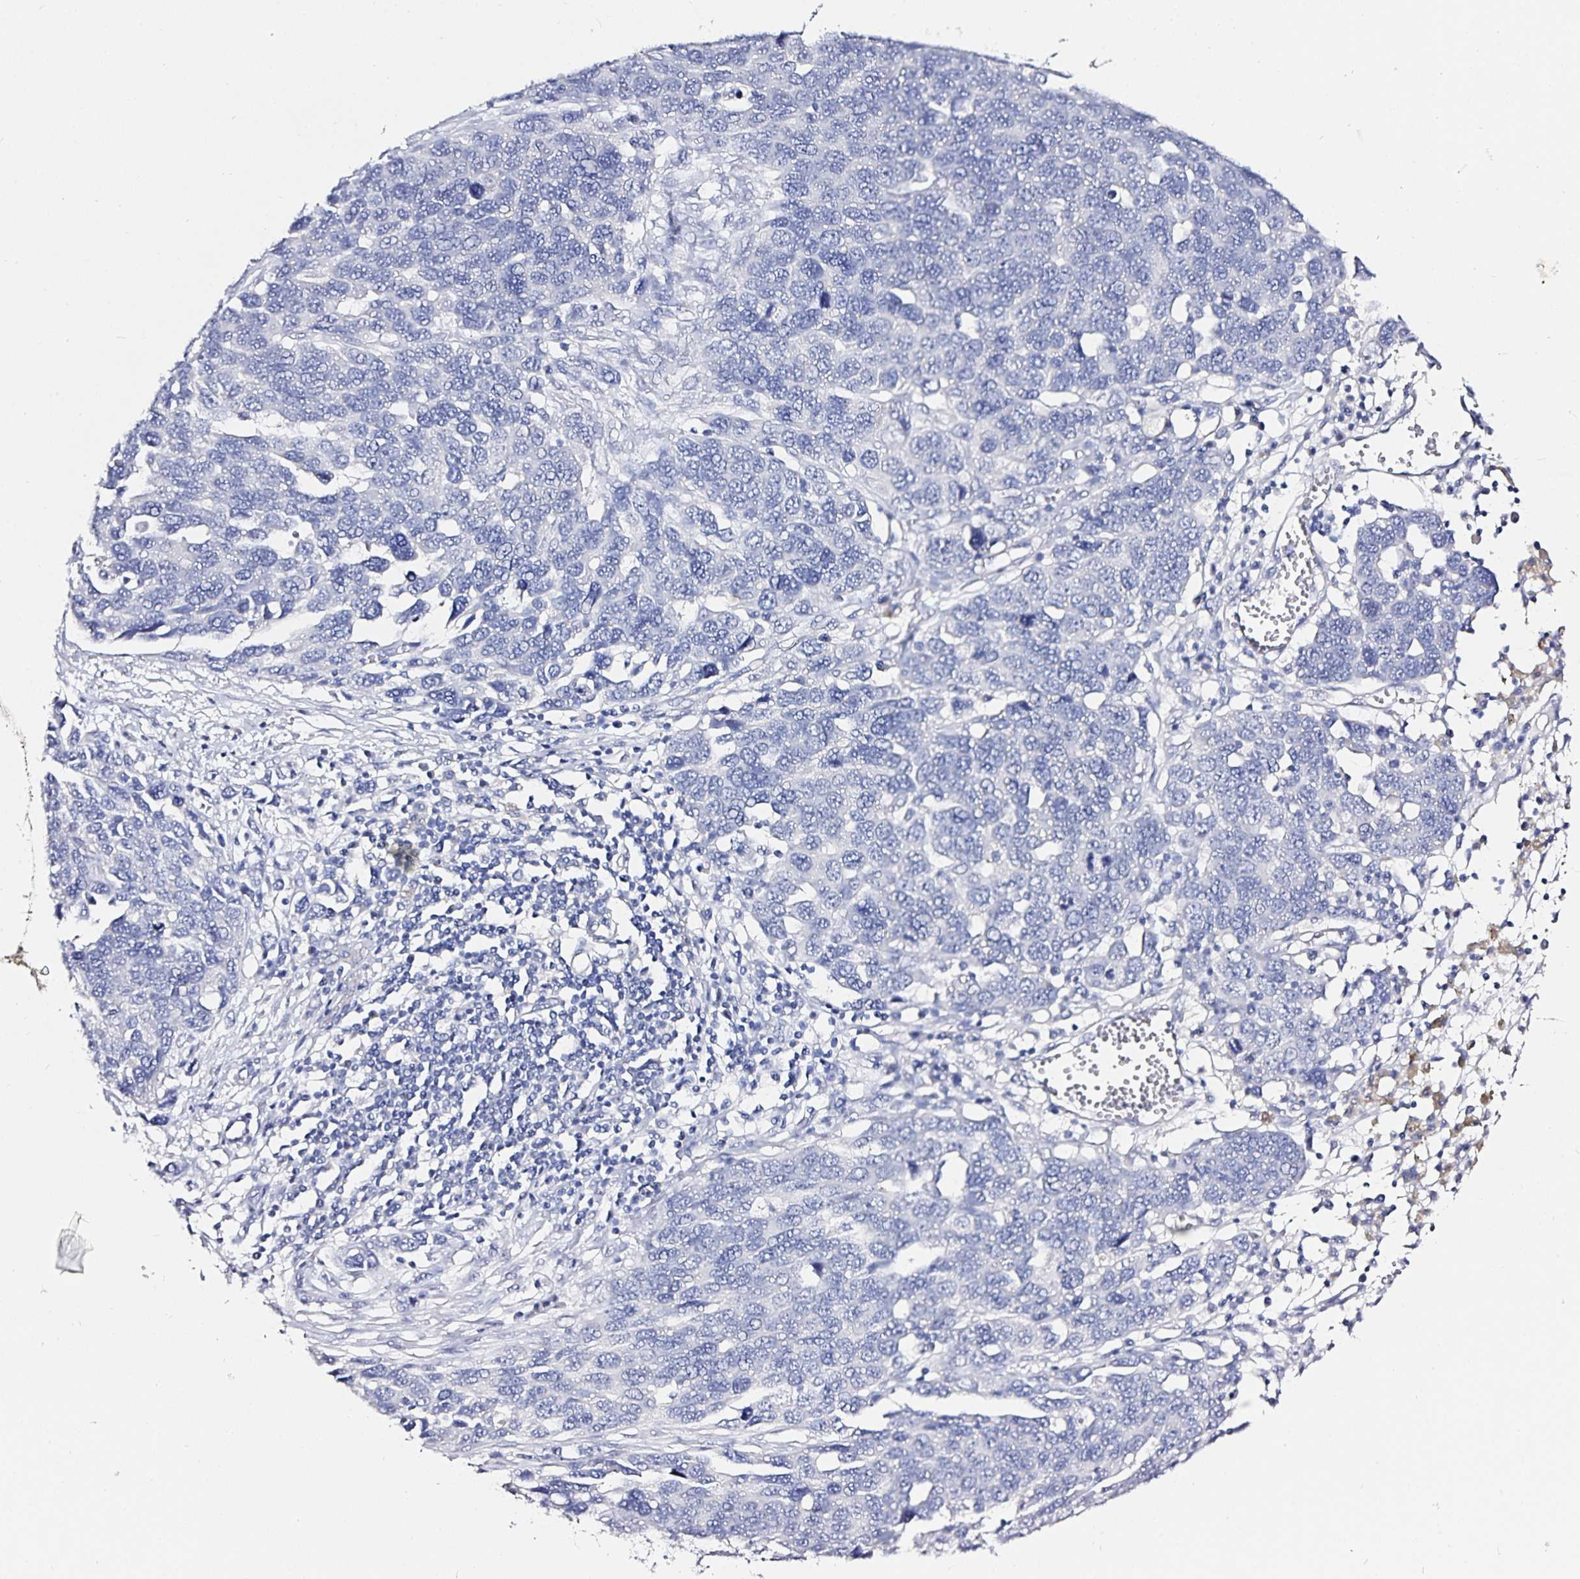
{"staining": {"intensity": "negative", "quantity": "none", "location": "none"}, "tissue": "ovarian cancer", "cell_type": "Tumor cells", "image_type": "cancer", "snomed": [{"axis": "morphology", "description": "Cystadenocarcinoma, serous, NOS"}, {"axis": "topography", "description": "Ovary"}], "caption": "Tumor cells show no significant expression in ovarian serous cystadenocarcinoma.", "gene": "TSPAN7", "patient": {"sex": "female", "age": 76}}